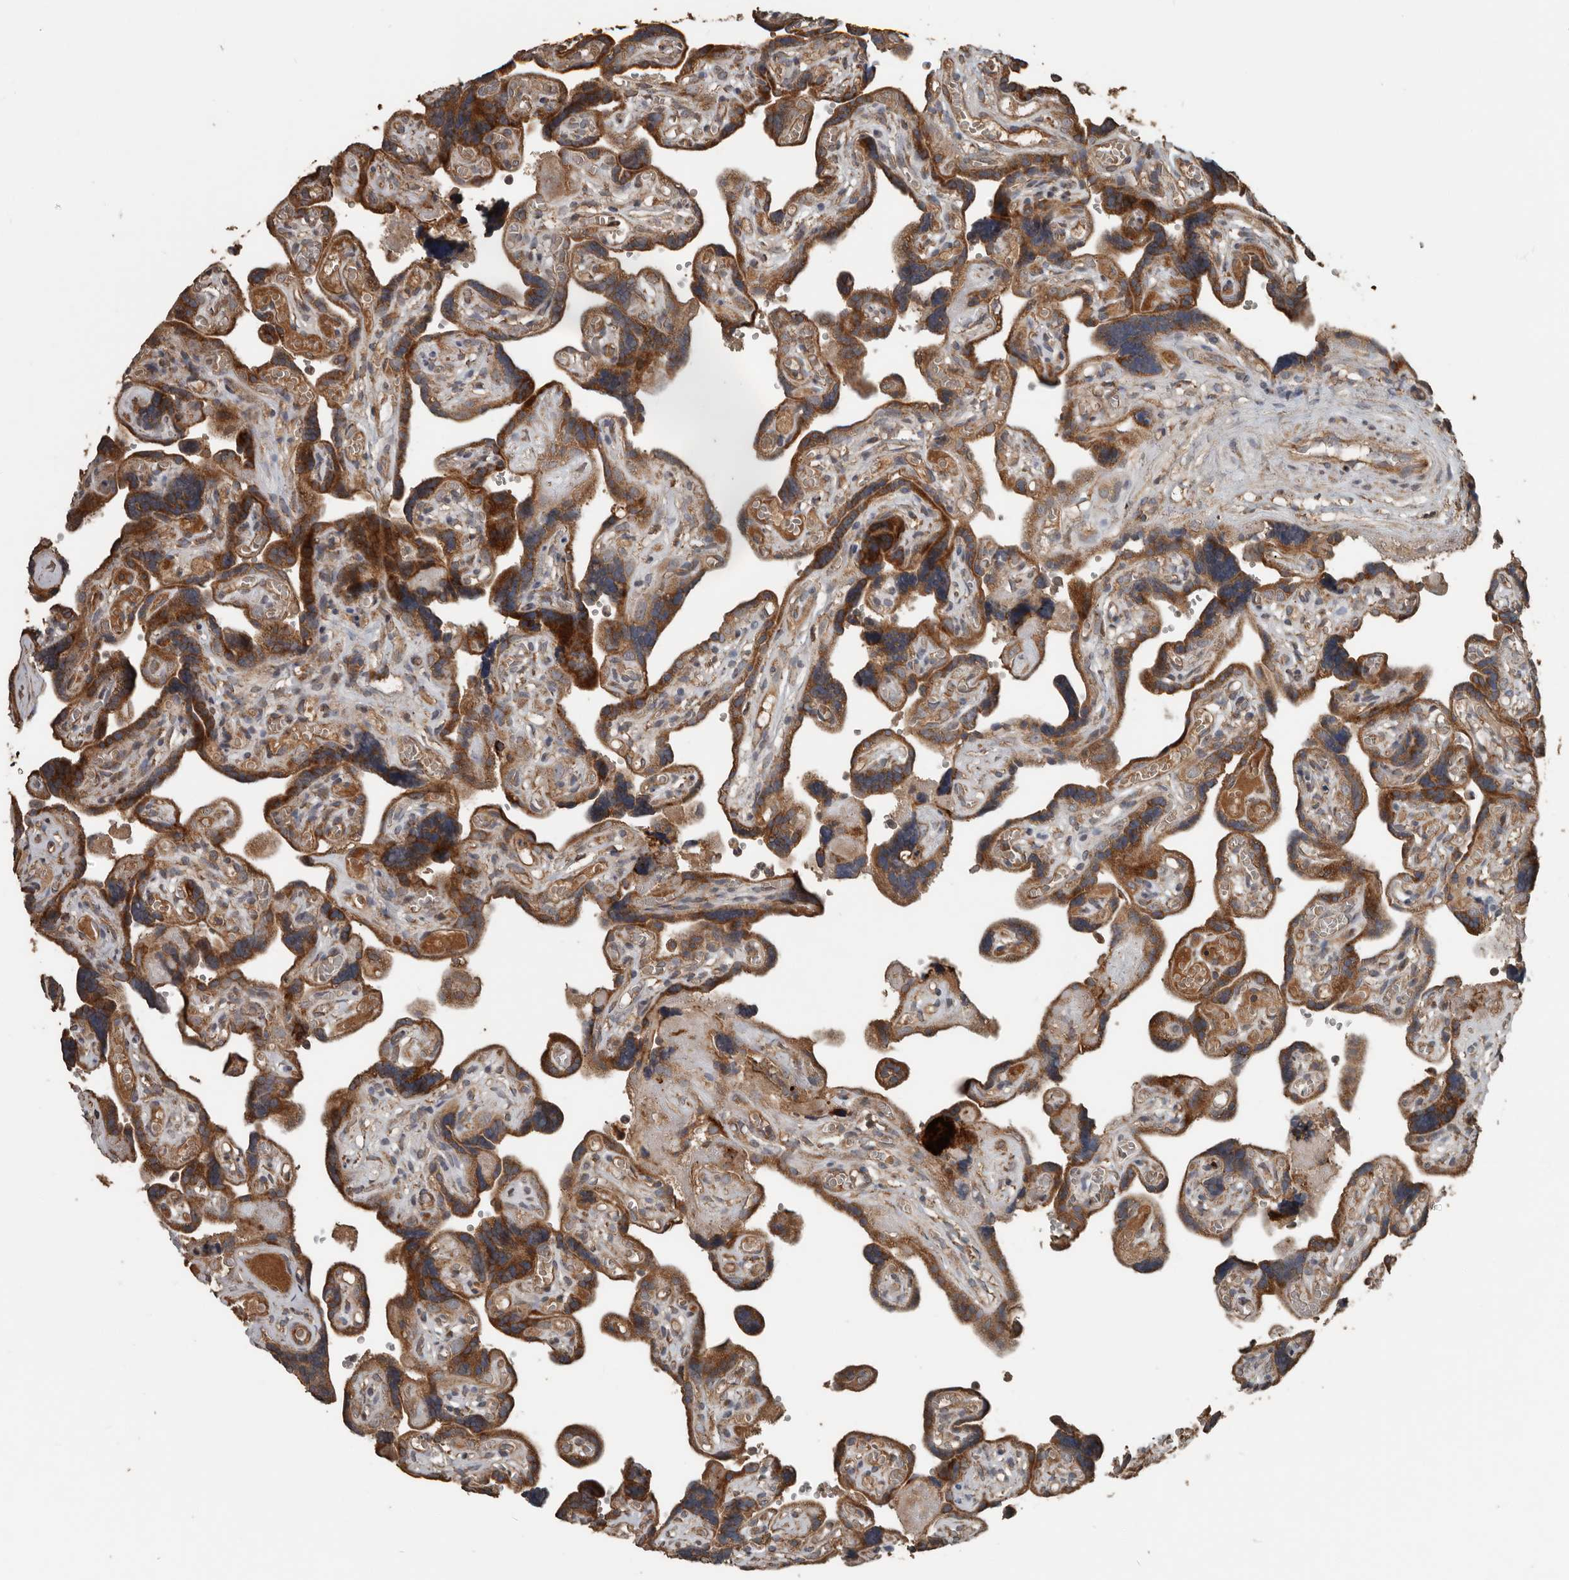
{"staining": {"intensity": "strong", "quantity": ">75%", "location": "cytoplasmic/membranous"}, "tissue": "placenta", "cell_type": "Trophoblastic cells", "image_type": "normal", "snomed": [{"axis": "morphology", "description": "Normal tissue, NOS"}, {"axis": "topography", "description": "Placenta"}], "caption": "Placenta stained with IHC displays strong cytoplasmic/membranous staining in about >75% of trophoblastic cells.", "gene": "RNF207", "patient": {"sex": "female", "age": 30}}